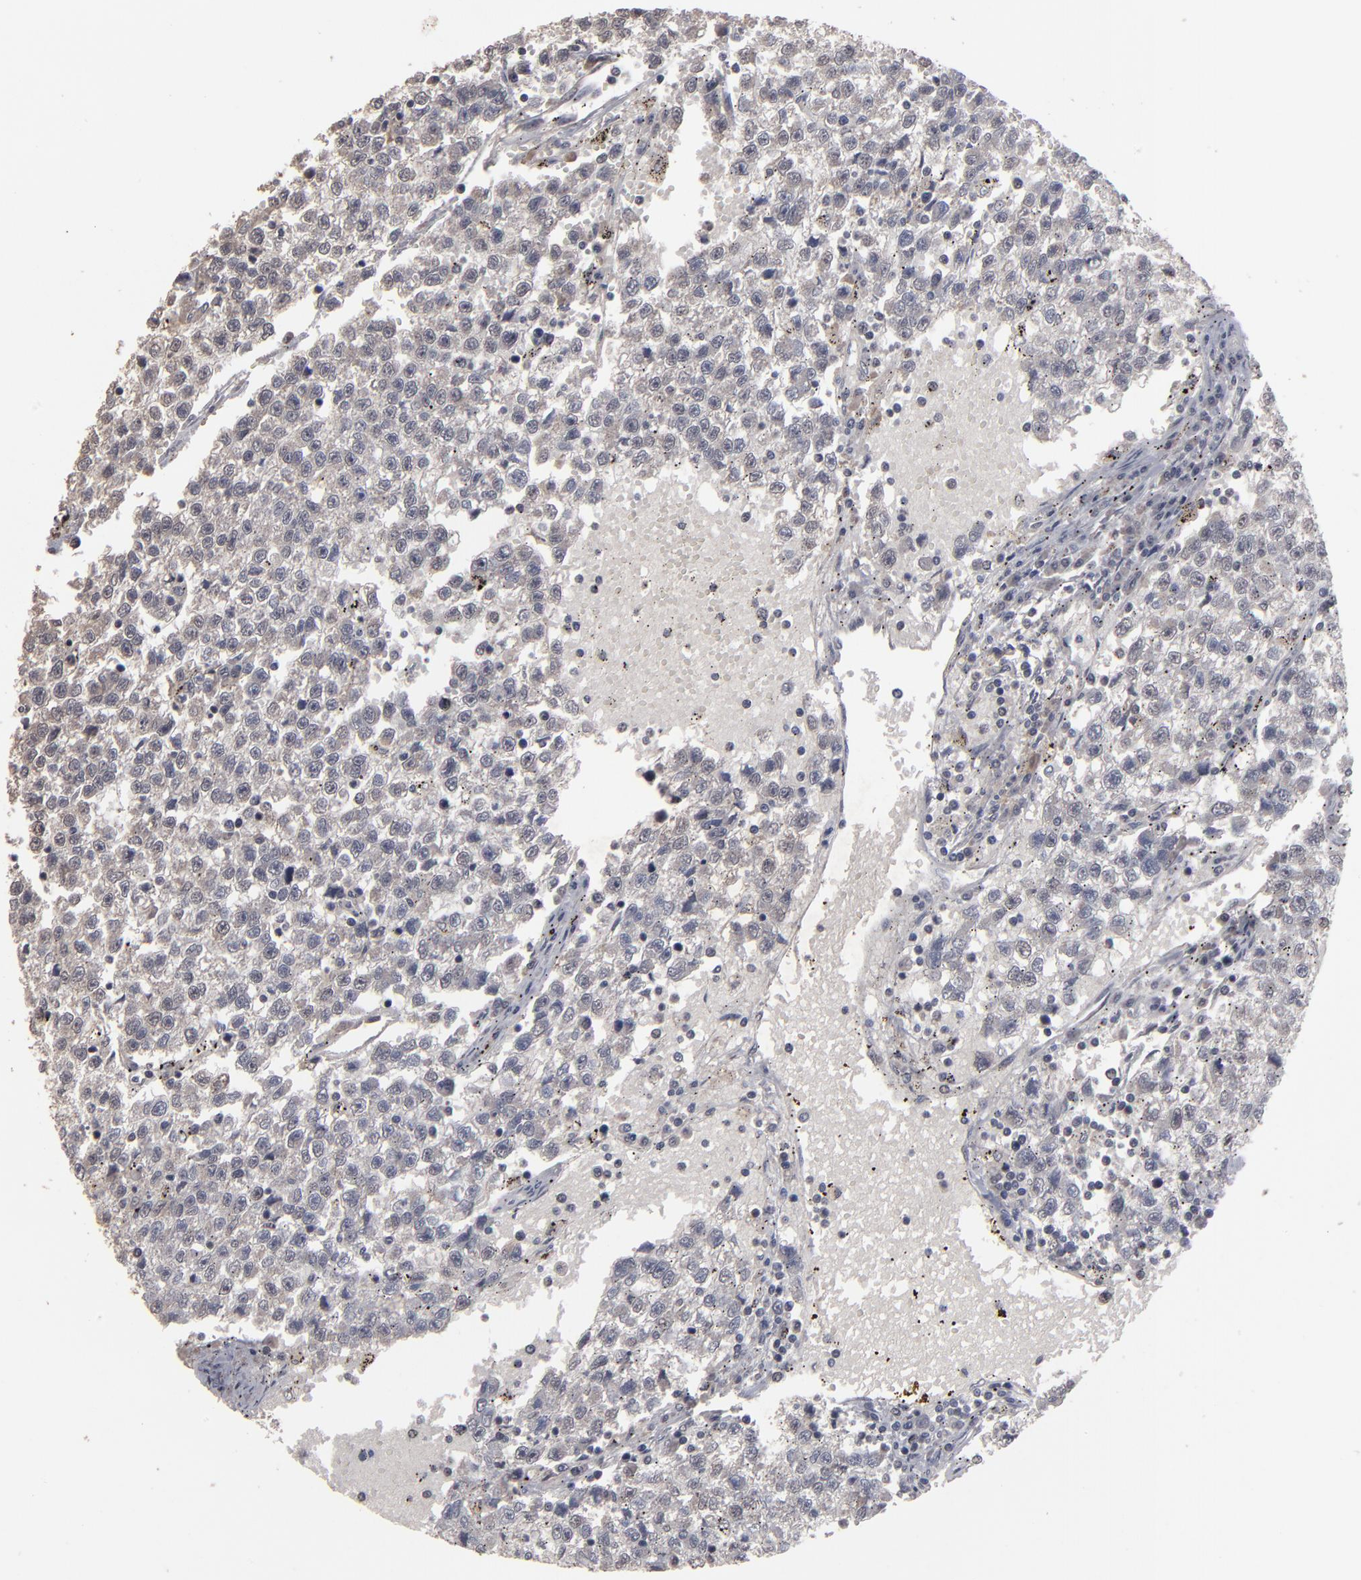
{"staining": {"intensity": "weak", "quantity": ">75%", "location": "cytoplasmic/membranous"}, "tissue": "testis cancer", "cell_type": "Tumor cells", "image_type": "cancer", "snomed": [{"axis": "morphology", "description": "Seminoma, NOS"}, {"axis": "topography", "description": "Testis"}], "caption": "A low amount of weak cytoplasmic/membranous positivity is present in approximately >75% of tumor cells in seminoma (testis) tissue.", "gene": "SLC22A17", "patient": {"sex": "male", "age": 35}}